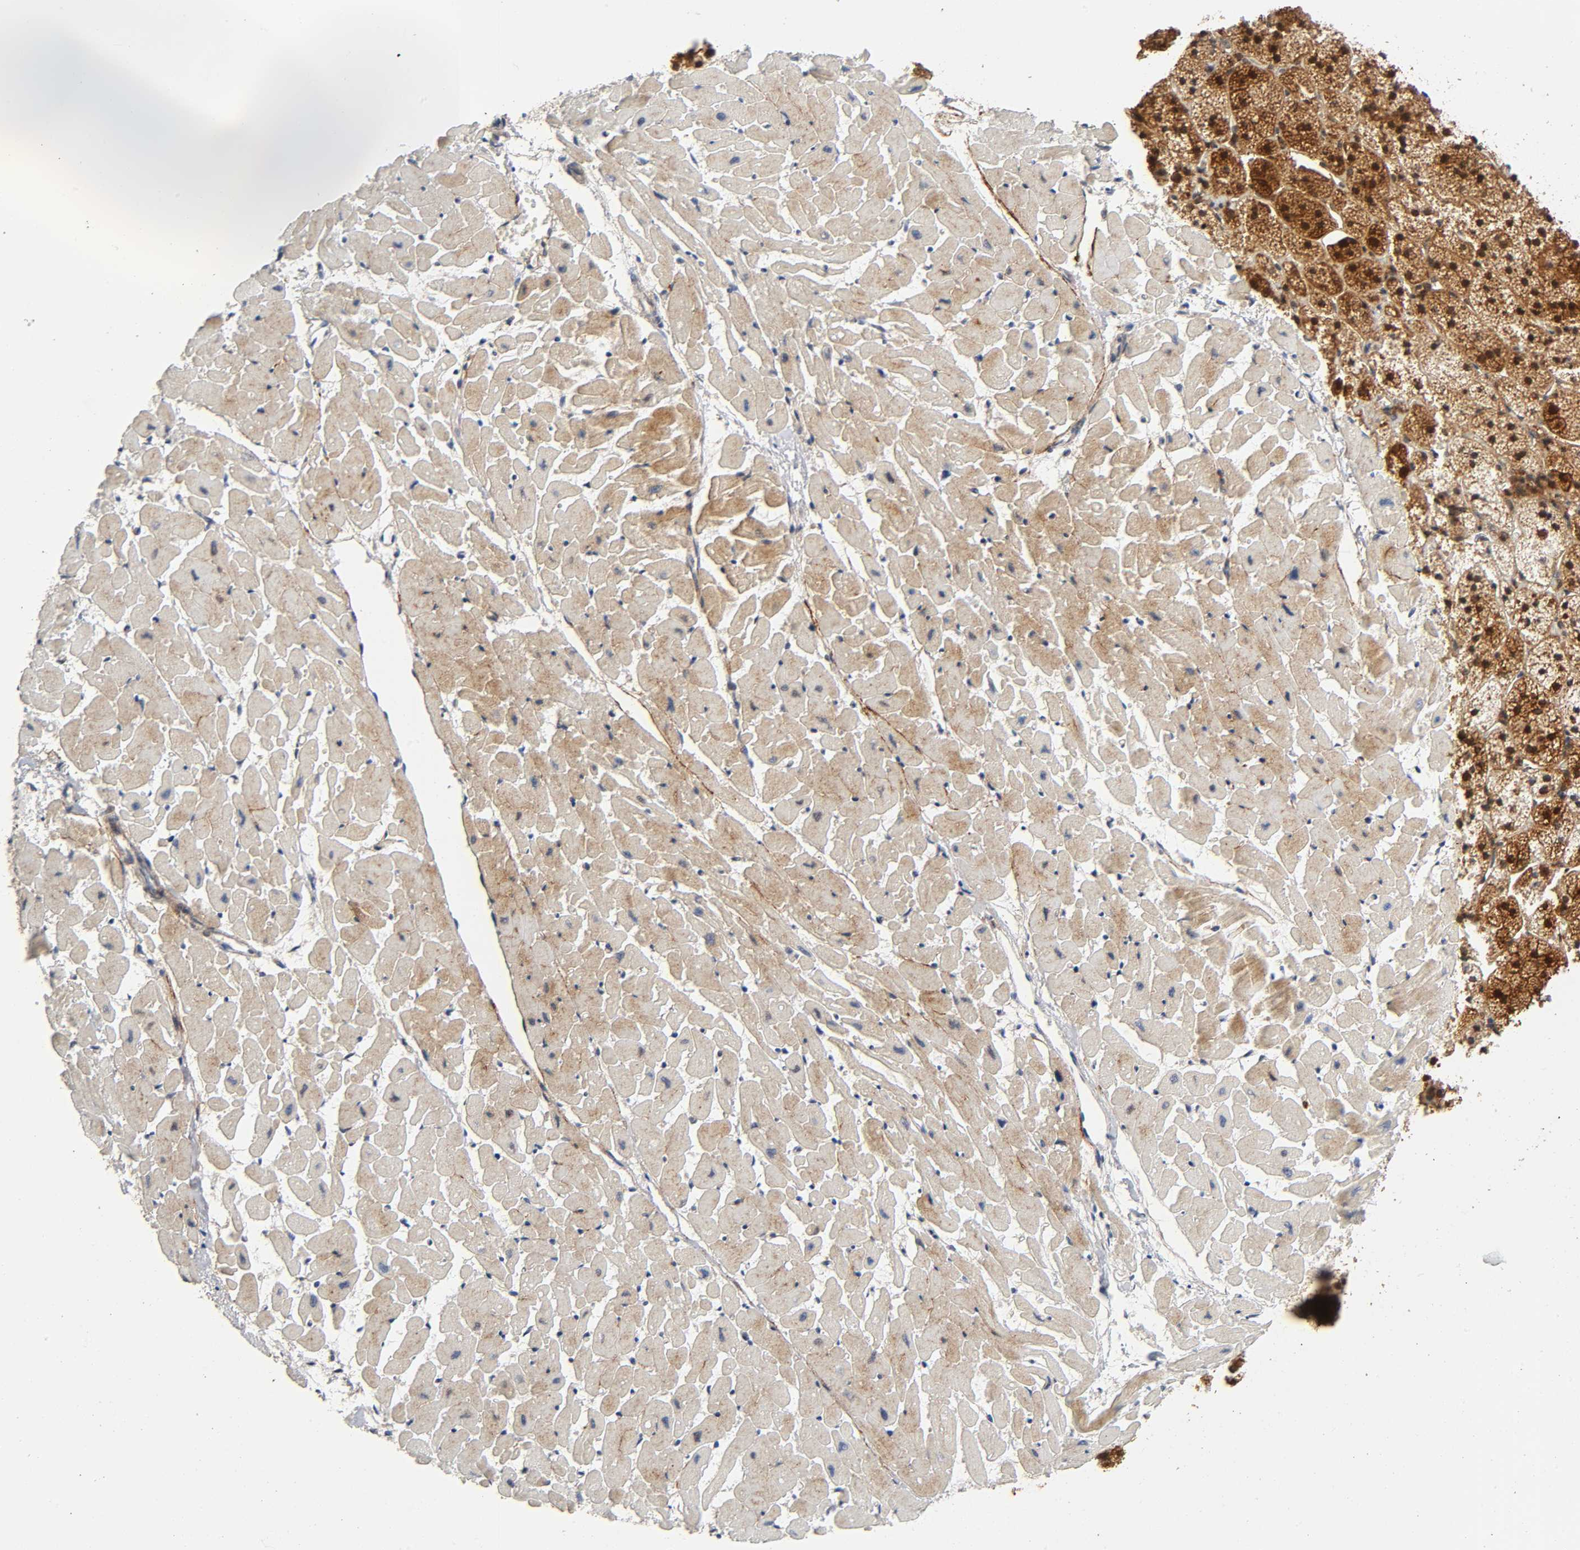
{"staining": {"intensity": "moderate", "quantity": "25%-75%", "location": "cytoplasmic/membranous"}, "tissue": "heart muscle", "cell_type": "Cardiomyocytes", "image_type": "normal", "snomed": [{"axis": "morphology", "description": "Normal tissue, NOS"}, {"axis": "topography", "description": "Heart"}], "caption": "Immunohistochemistry (IHC) histopathology image of normal heart muscle: human heart muscle stained using immunohistochemistry shows medium levels of moderate protein expression localized specifically in the cytoplasmic/membranous of cardiomyocytes, appearing as a cytoplasmic/membranous brown color.", "gene": "CASP9", "patient": {"sex": "female", "age": 19}}